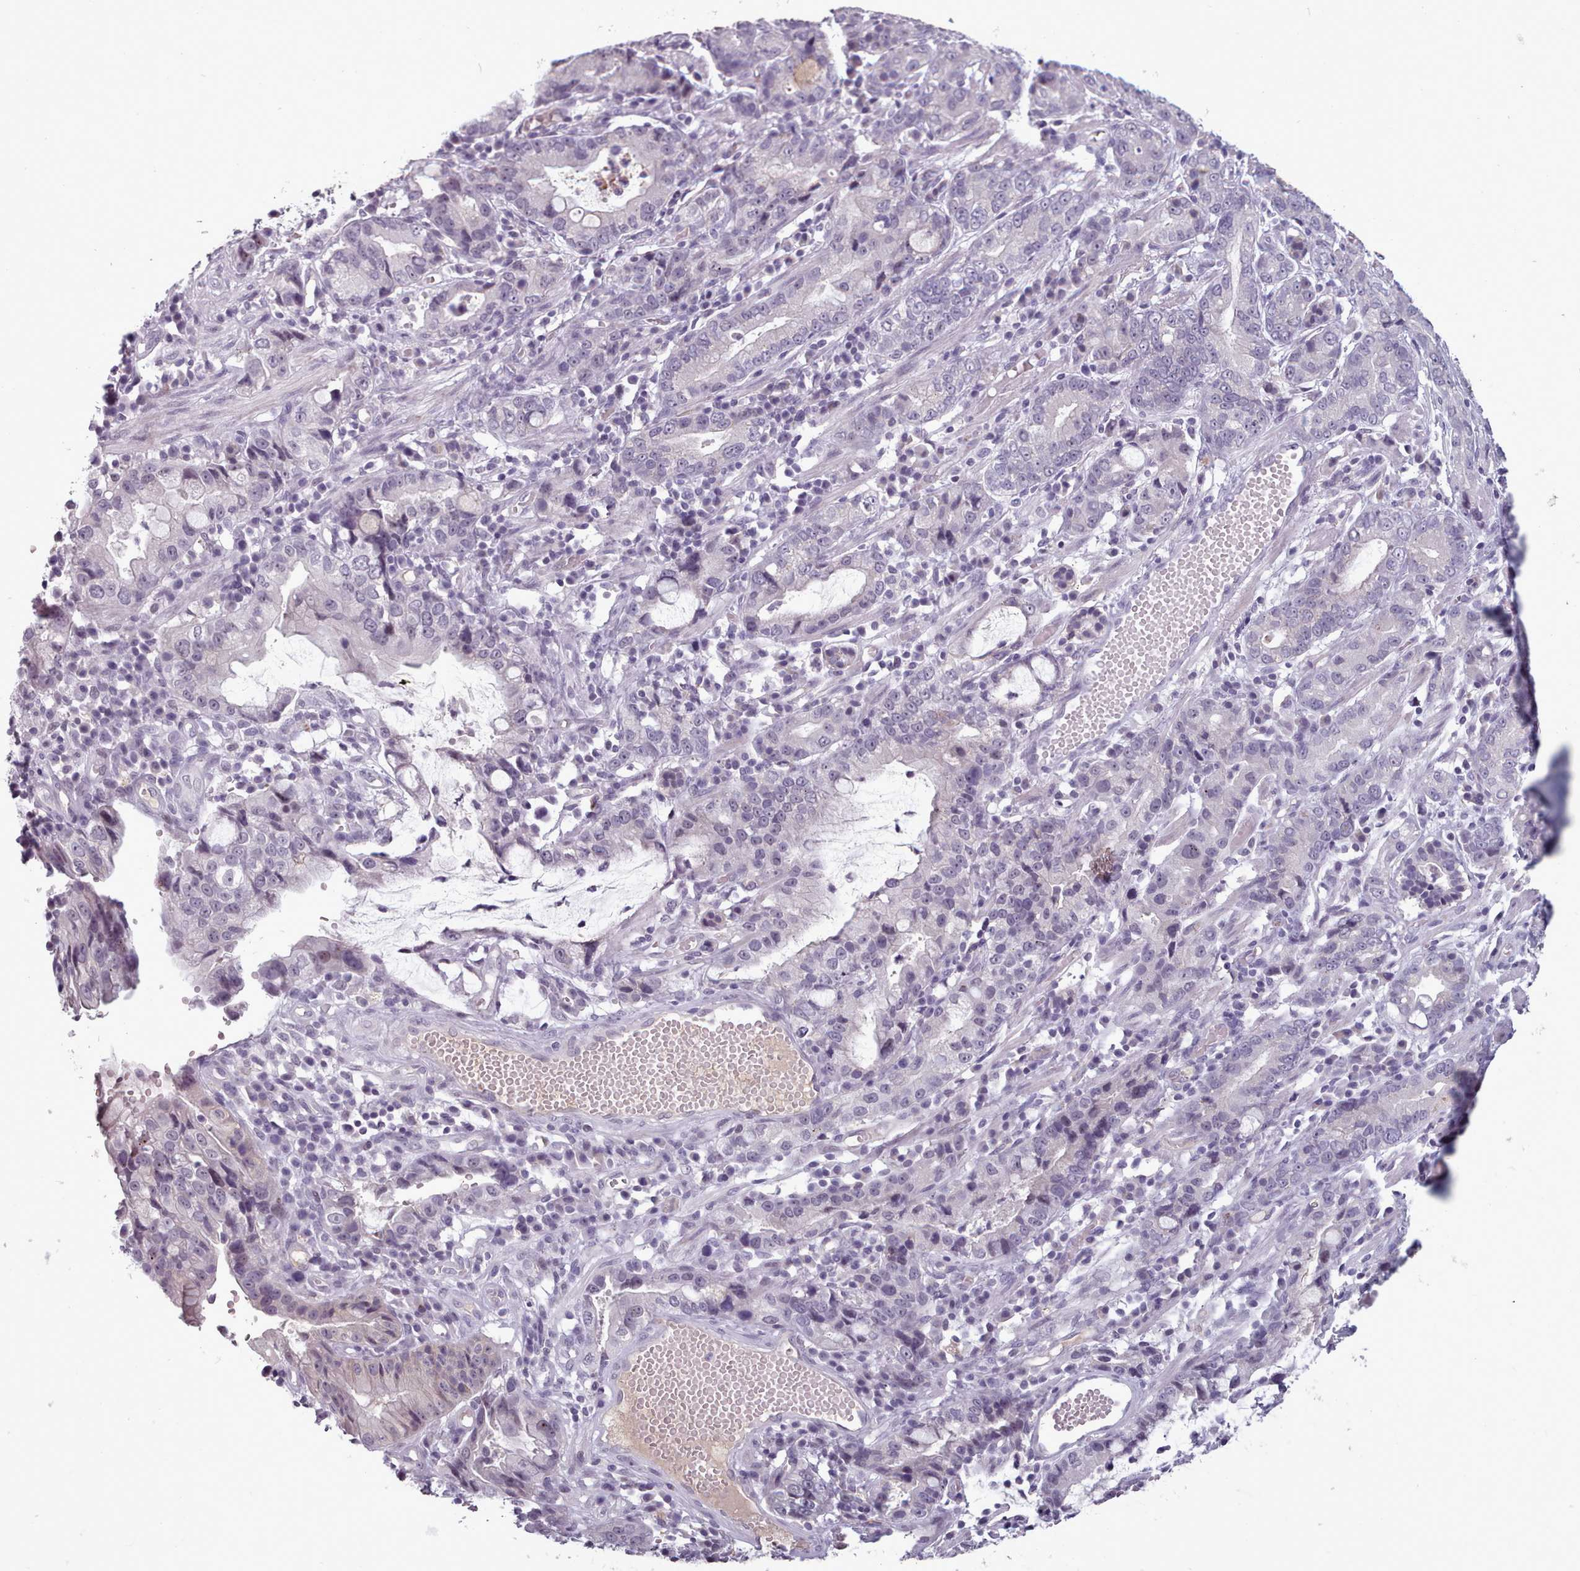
{"staining": {"intensity": "negative", "quantity": "none", "location": "none"}, "tissue": "stomach cancer", "cell_type": "Tumor cells", "image_type": "cancer", "snomed": [{"axis": "morphology", "description": "Adenocarcinoma, NOS"}, {"axis": "topography", "description": "Stomach"}], "caption": "Tumor cells show no significant protein expression in stomach cancer.", "gene": "PBX4", "patient": {"sex": "male", "age": 55}}